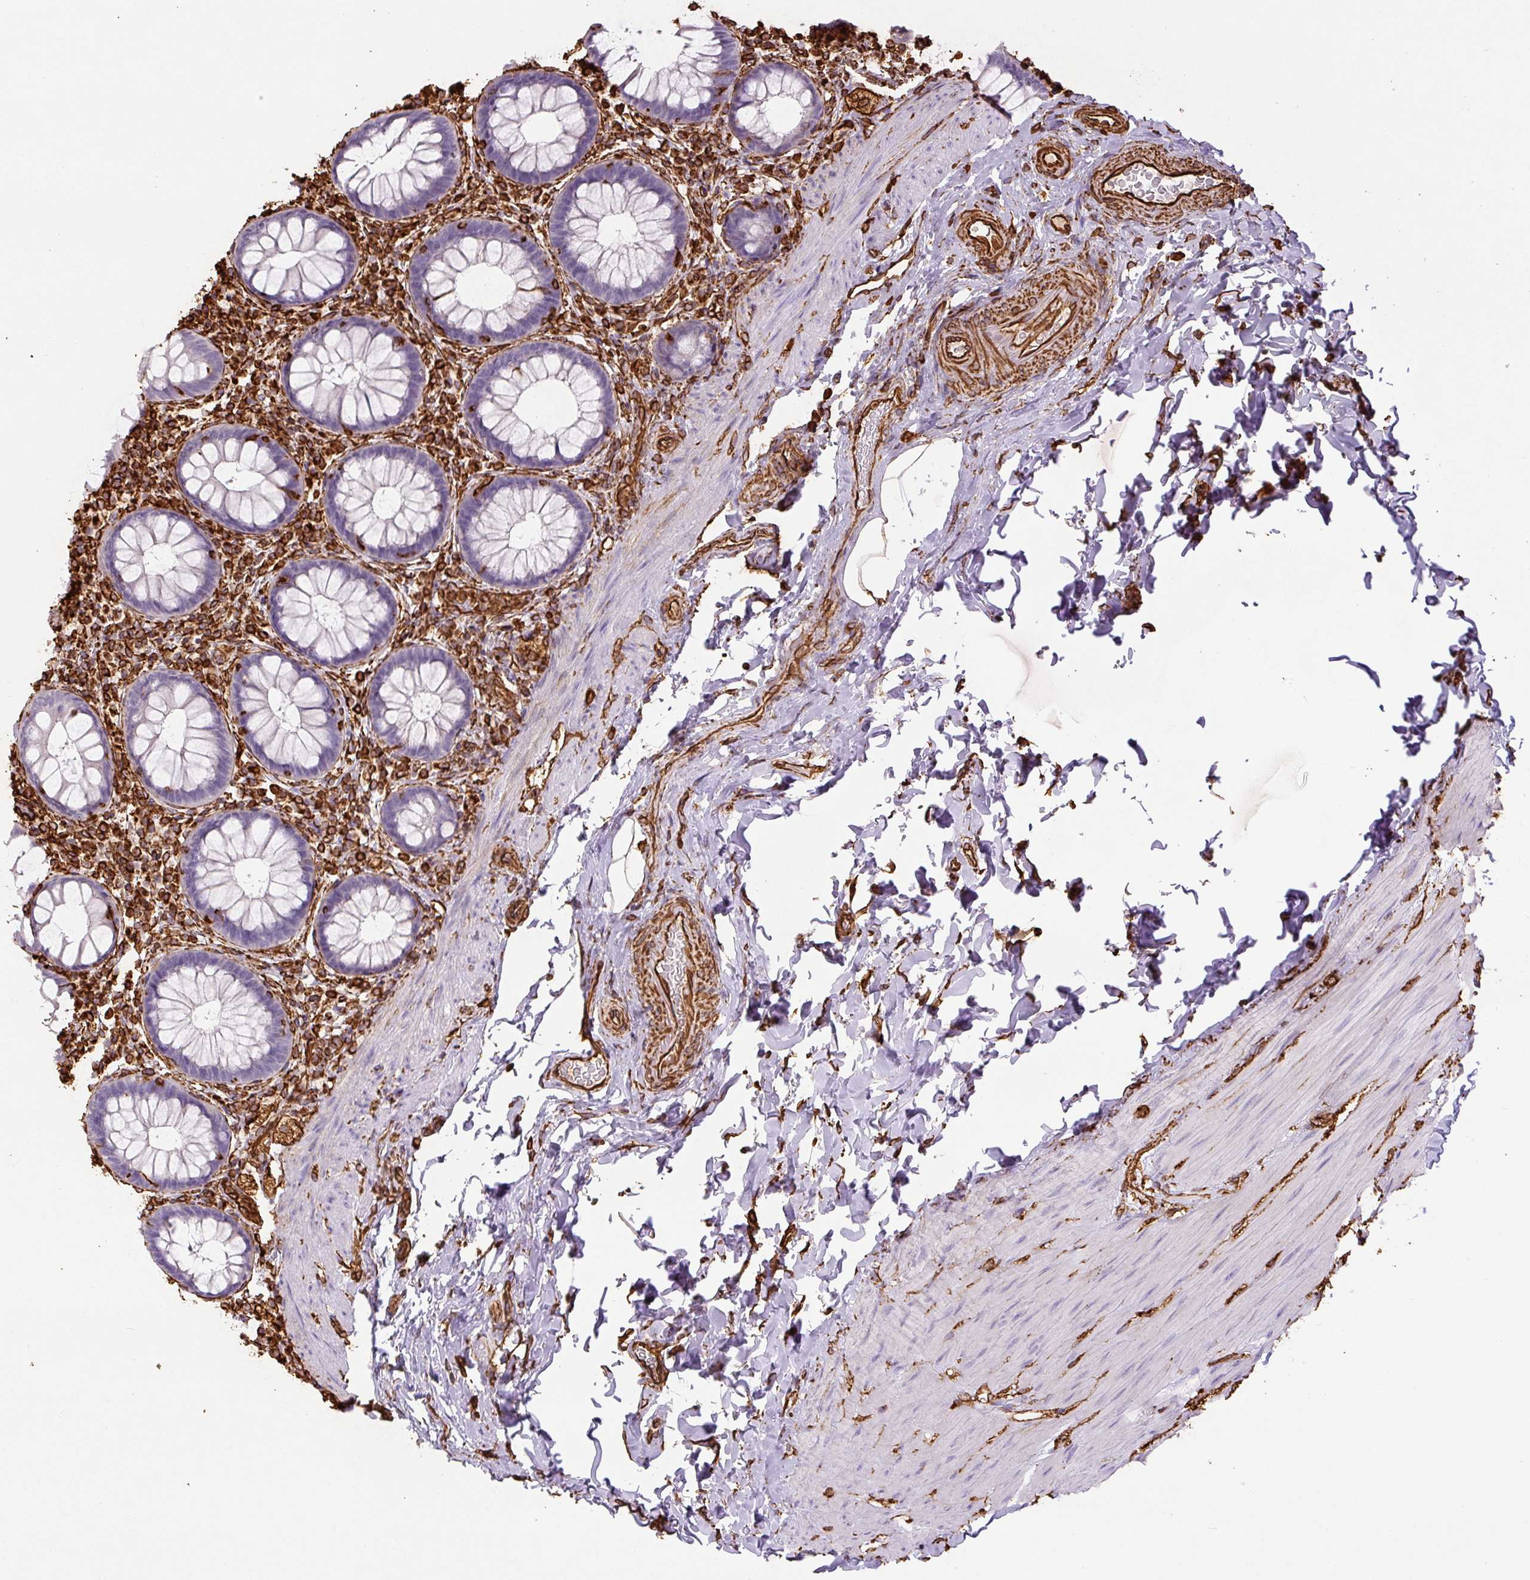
{"staining": {"intensity": "negative", "quantity": "none", "location": "none"}, "tissue": "rectum", "cell_type": "Glandular cells", "image_type": "normal", "snomed": [{"axis": "morphology", "description": "Normal tissue, NOS"}, {"axis": "topography", "description": "Rectum"}], "caption": "The photomicrograph shows no staining of glandular cells in unremarkable rectum.", "gene": "VIM", "patient": {"sex": "female", "age": 69}}